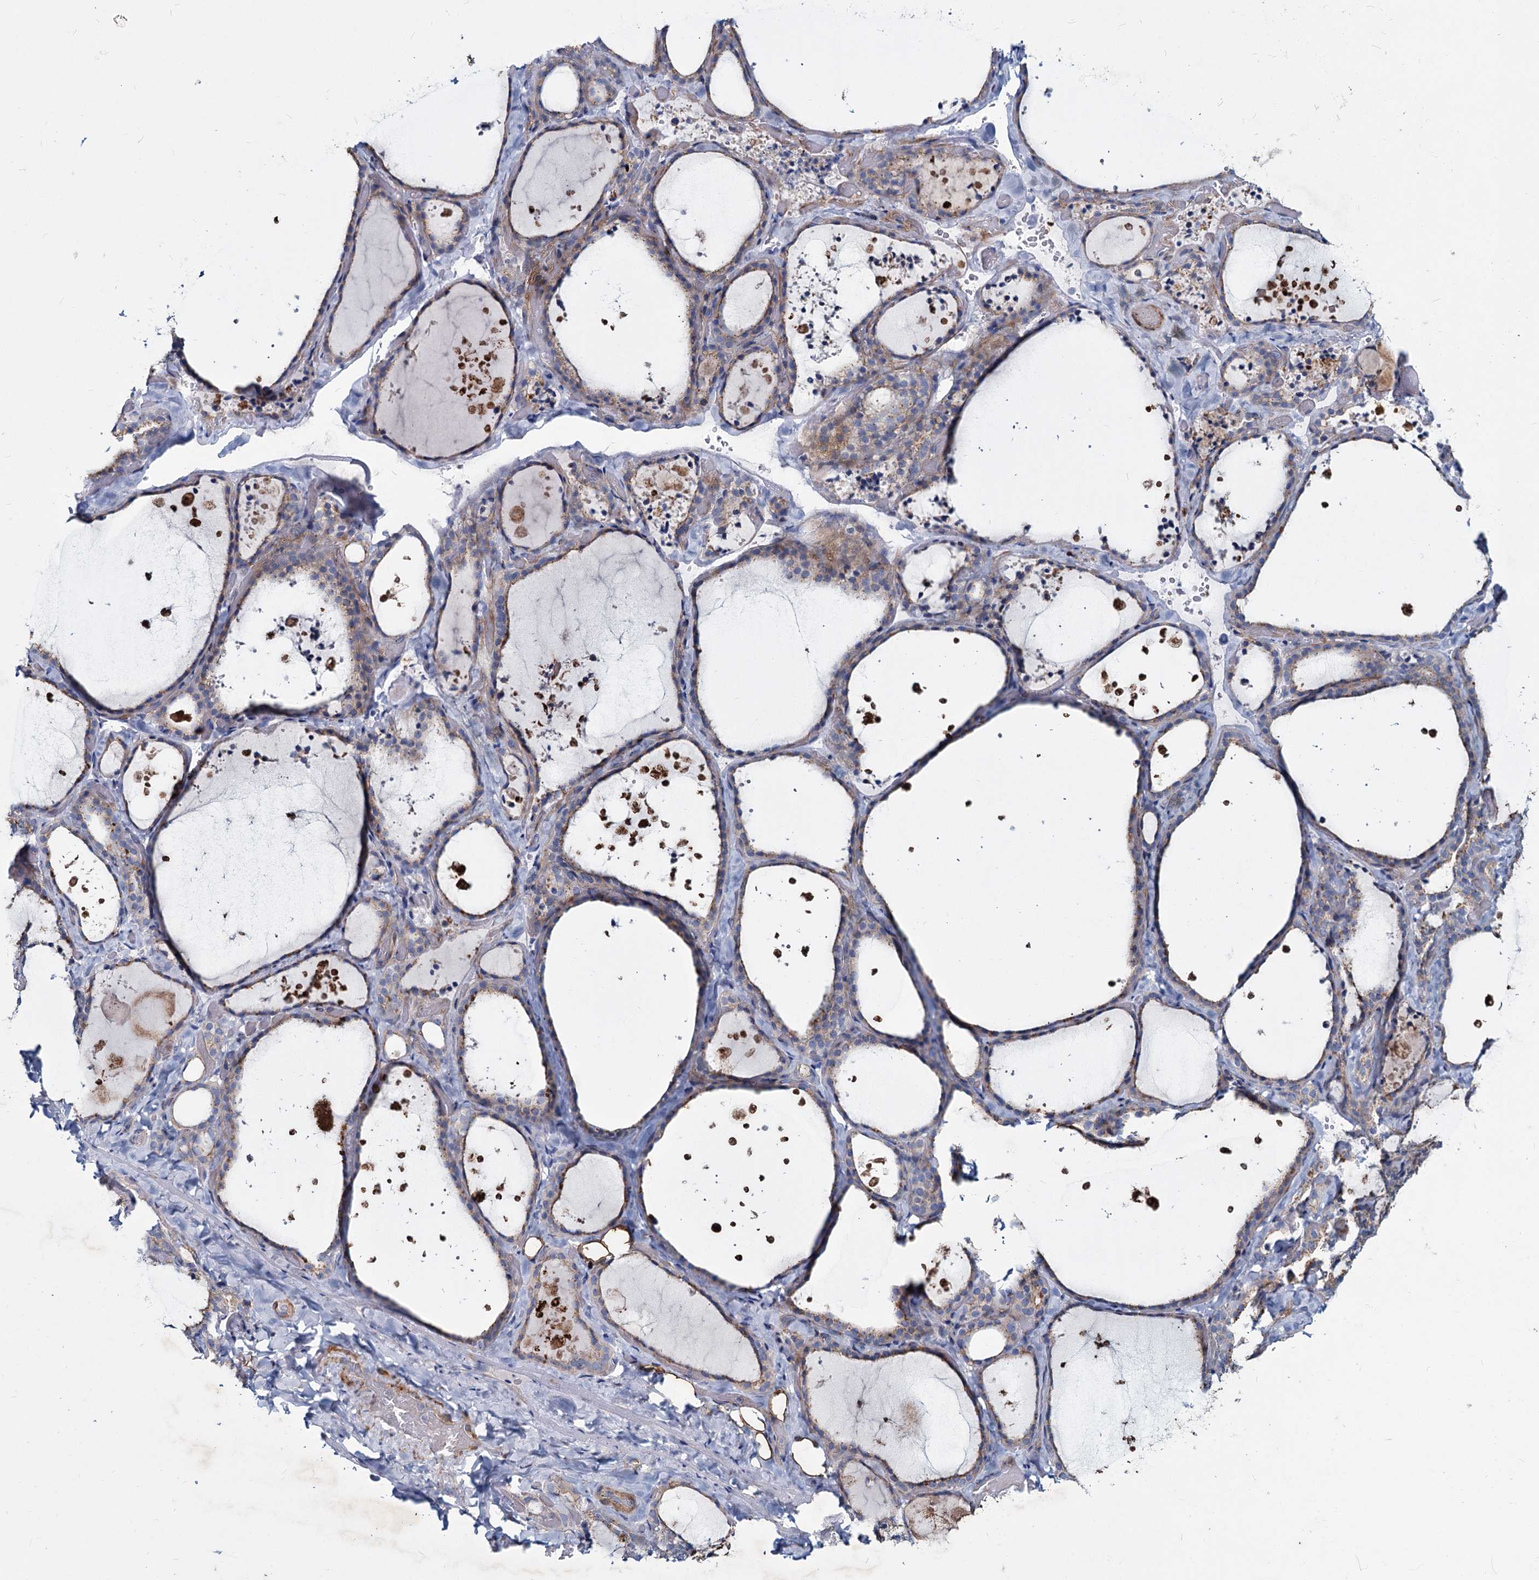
{"staining": {"intensity": "weak", "quantity": "25%-75%", "location": "cytoplasmic/membranous"}, "tissue": "thyroid gland", "cell_type": "Glandular cells", "image_type": "normal", "snomed": [{"axis": "morphology", "description": "Normal tissue, NOS"}, {"axis": "topography", "description": "Thyroid gland"}], "caption": "Protein staining displays weak cytoplasmic/membranous positivity in about 25%-75% of glandular cells in benign thyroid gland.", "gene": "AGBL4", "patient": {"sex": "female", "age": 44}}